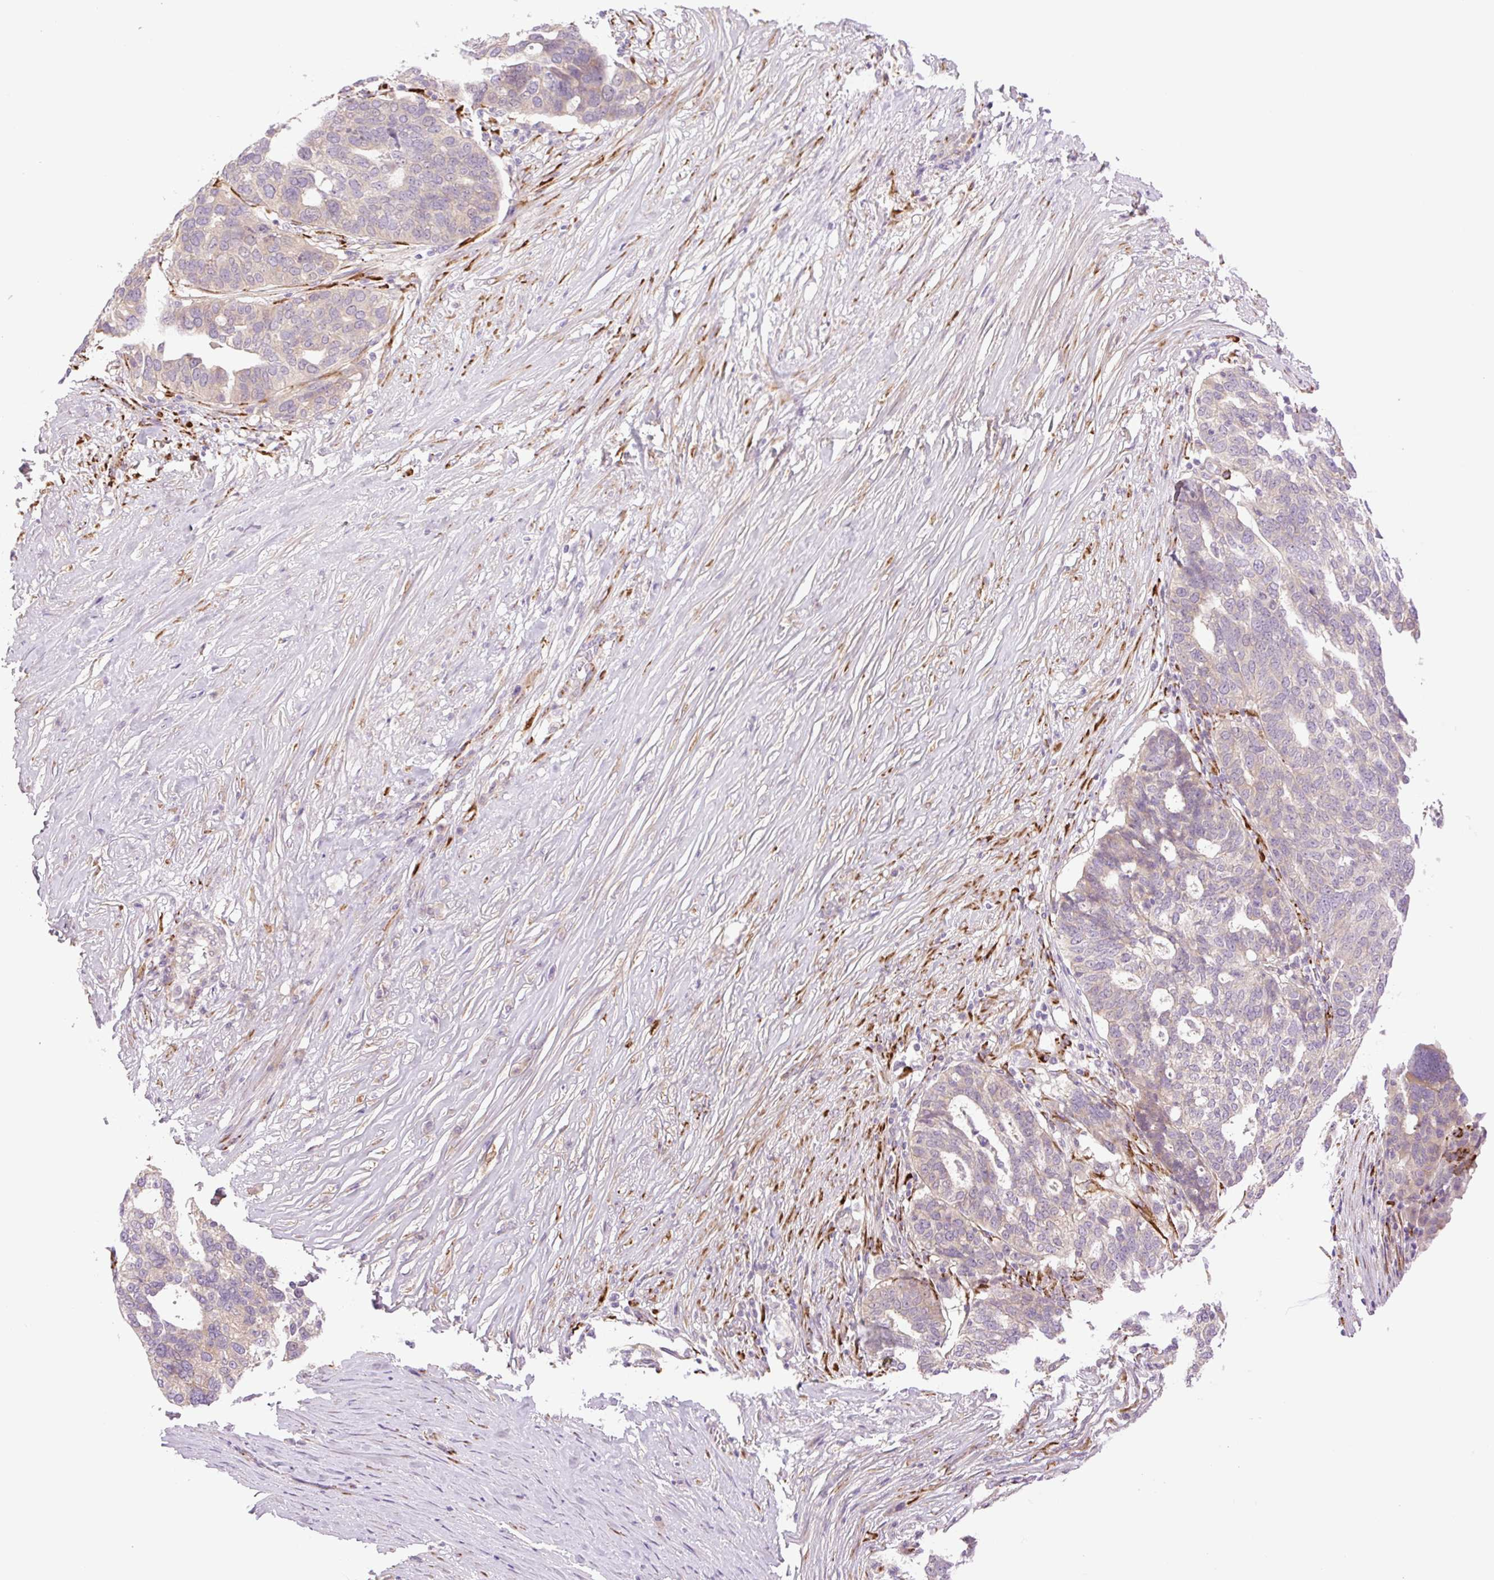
{"staining": {"intensity": "weak", "quantity": "<25%", "location": "cytoplasmic/membranous"}, "tissue": "ovarian cancer", "cell_type": "Tumor cells", "image_type": "cancer", "snomed": [{"axis": "morphology", "description": "Cystadenocarcinoma, serous, NOS"}, {"axis": "topography", "description": "Ovary"}], "caption": "This is an IHC image of ovarian cancer. There is no expression in tumor cells.", "gene": "COL5A1", "patient": {"sex": "female", "age": 59}}